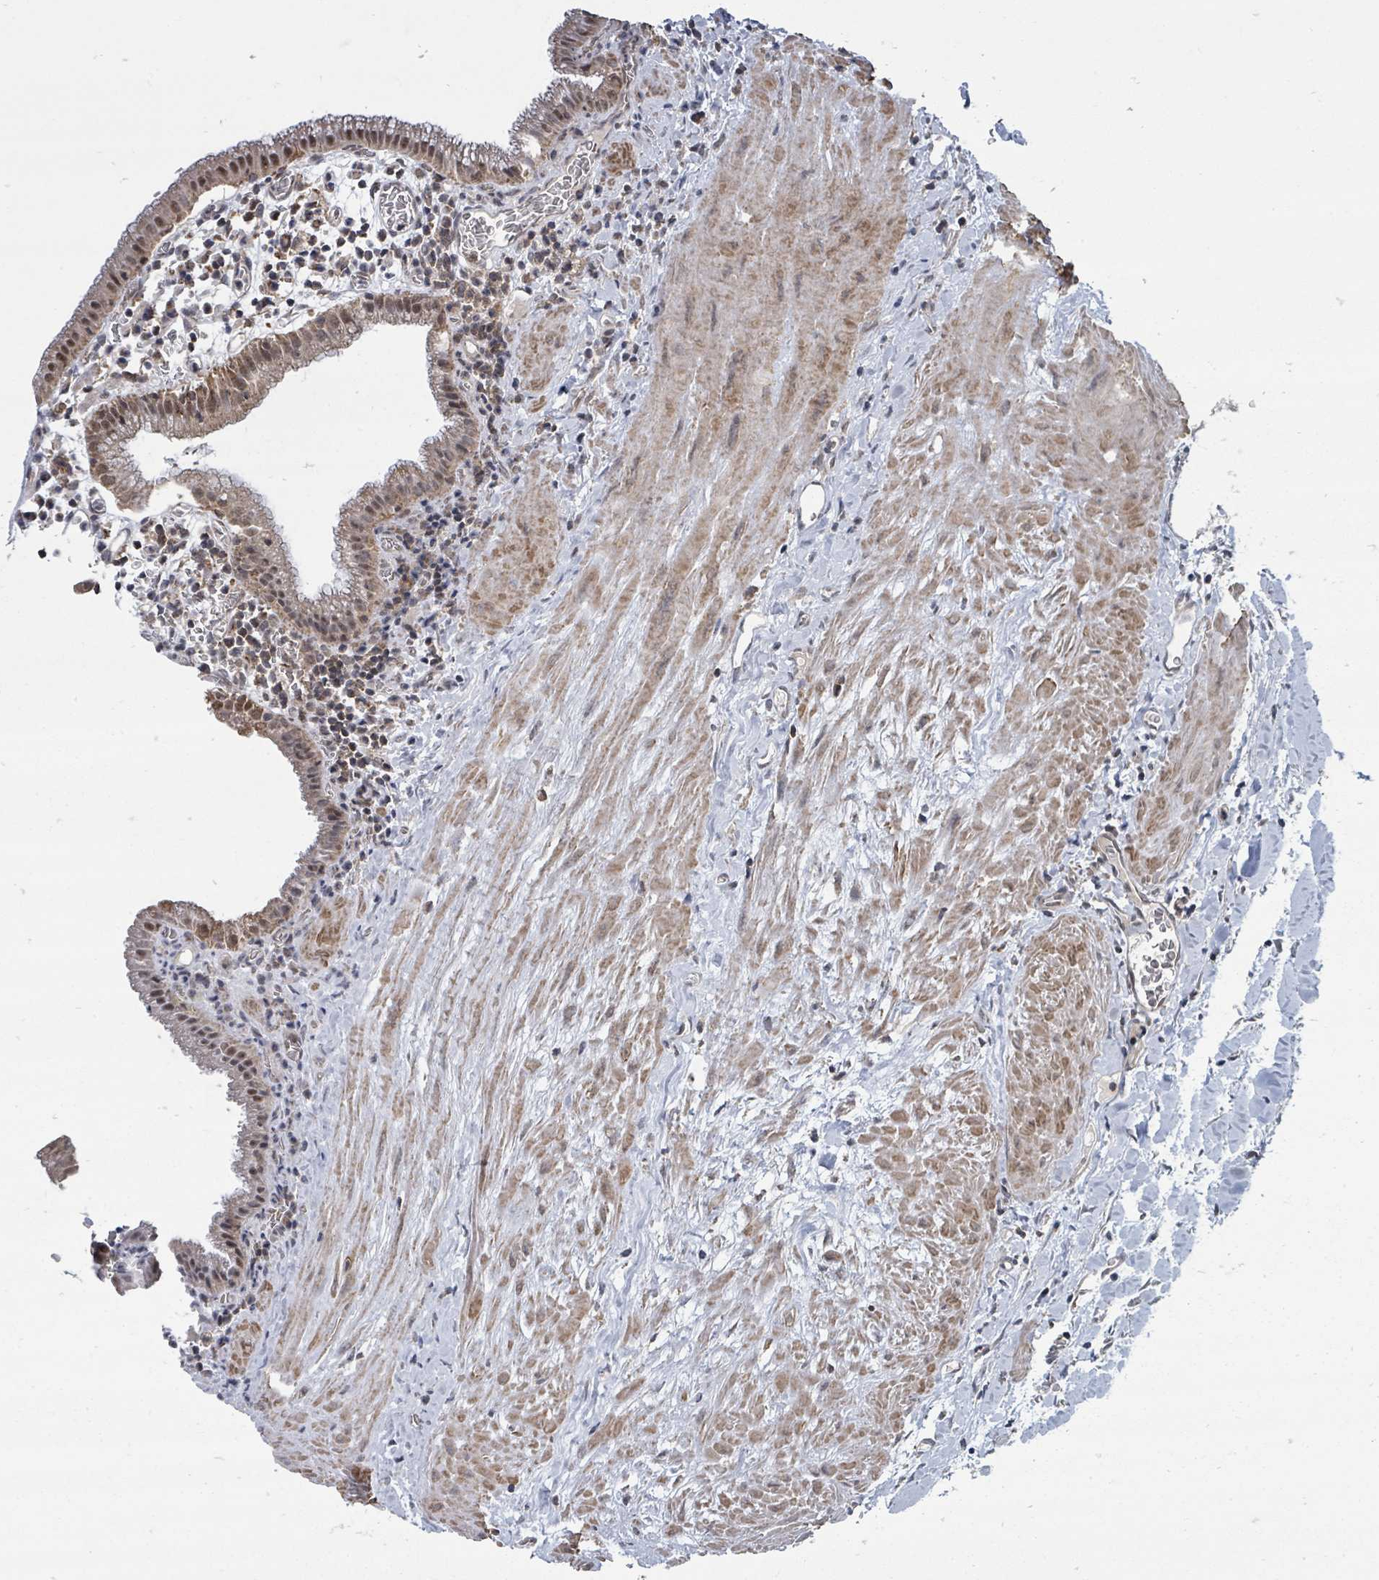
{"staining": {"intensity": "moderate", "quantity": ">75%", "location": "cytoplasmic/membranous,nuclear"}, "tissue": "gallbladder", "cell_type": "Glandular cells", "image_type": "normal", "snomed": [{"axis": "morphology", "description": "Normal tissue, NOS"}, {"axis": "topography", "description": "Gallbladder"}], "caption": "IHC of normal gallbladder reveals medium levels of moderate cytoplasmic/membranous,nuclear expression in approximately >75% of glandular cells.", "gene": "MAGOHB", "patient": {"sex": "male", "age": 78}}